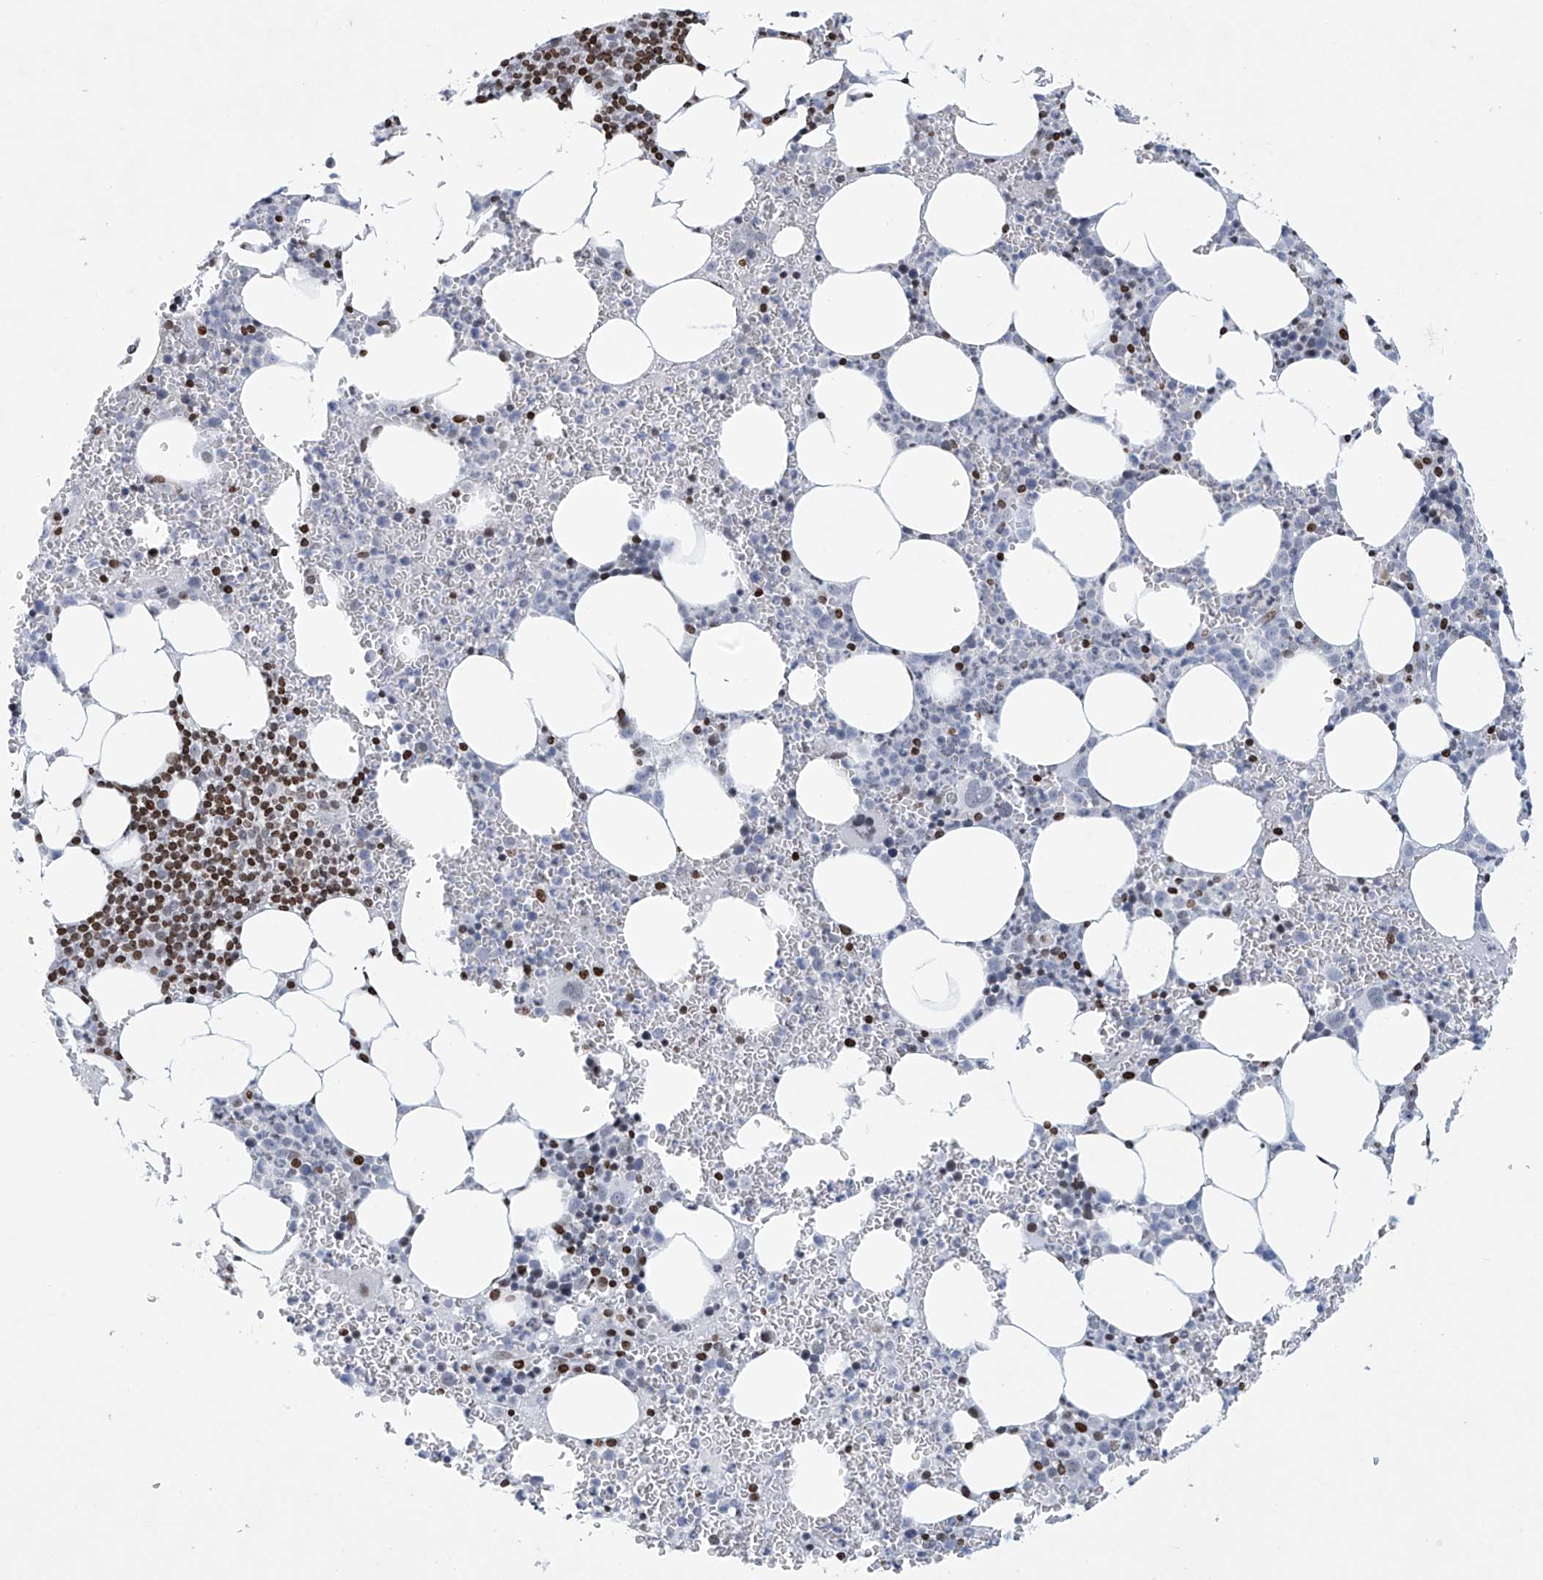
{"staining": {"intensity": "strong", "quantity": "25%-75%", "location": "nuclear"}, "tissue": "bone marrow", "cell_type": "Hematopoietic cells", "image_type": "normal", "snomed": [{"axis": "morphology", "description": "Normal tissue, NOS"}, {"axis": "topography", "description": "Bone marrow"}], "caption": "Immunohistochemical staining of benign human bone marrow demonstrates strong nuclear protein positivity in about 25%-75% of hematopoietic cells. (IHC, brightfield microscopy, high magnification).", "gene": "RFX7", "patient": {"sex": "female", "age": 78}}